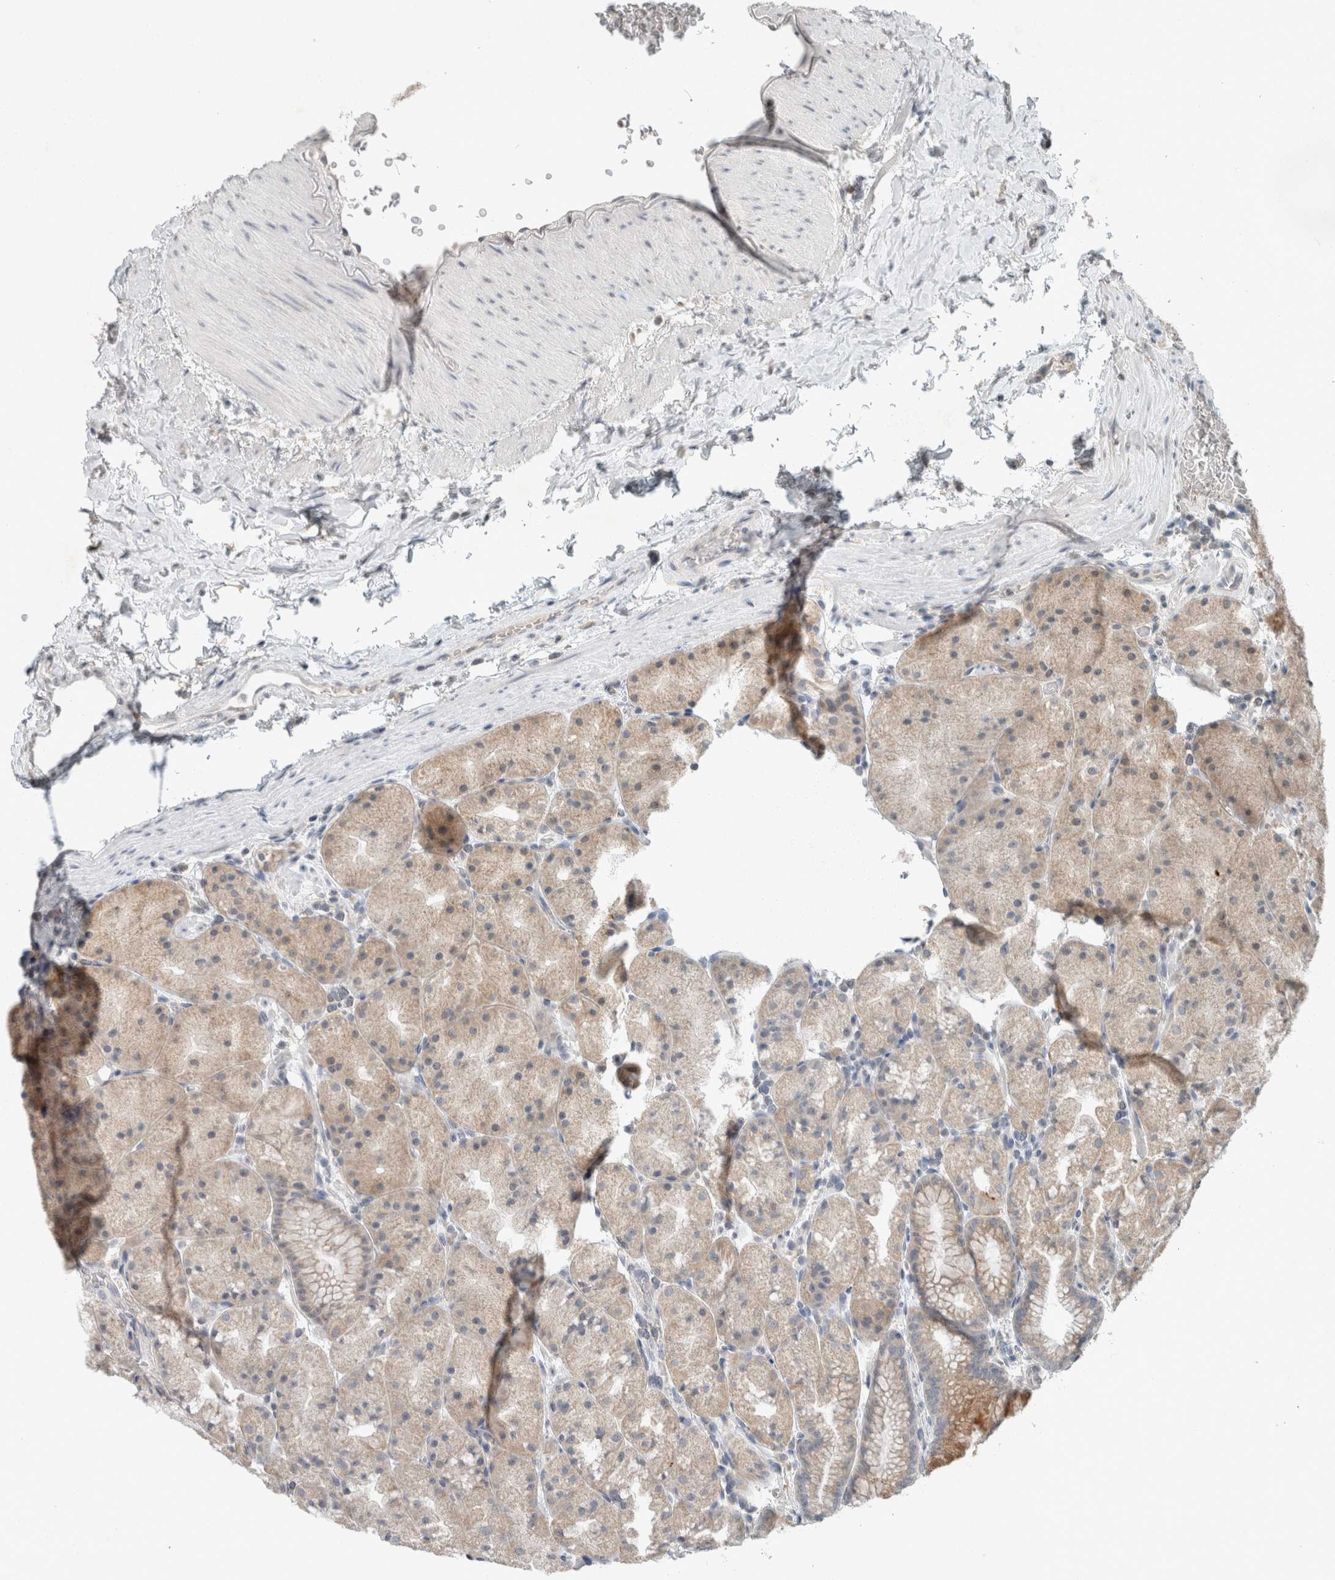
{"staining": {"intensity": "strong", "quantity": "<25%", "location": "cytoplasmic/membranous"}, "tissue": "stomach", "cell_type": "Glandular cells", "image_type": "normal", "snomed": [{"axis": "morphology", "description": "Normal tissue, NOS"}, {"axis": "topography", "description": "Stomach, upper"}, {"axis": "topography", "description": "Stomach"}], "caption": "An image showing strong cytoplasmic/membranous expression in approximately <25% of glandular cells in benign stomach, as visualized by brown immunohistochemical staining.", "gene": "TRIT1", "patient": {"sex": "male", "age": 48}}